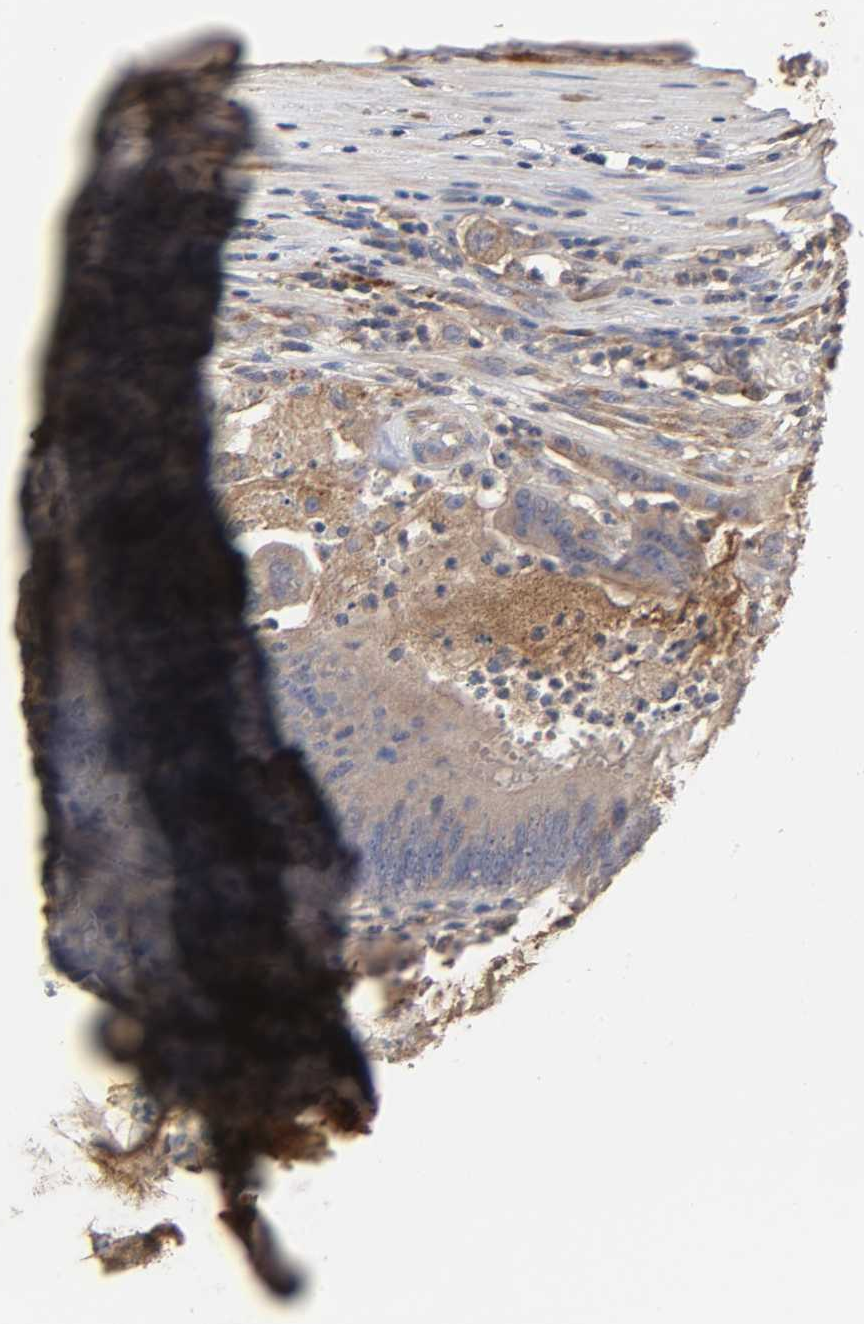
{"staining": {"intensity": "moderate", "quantity": ">75%", "location": "cytoplasmic/membranous"}, "tissue": "colorectal cancer", "cell_type": "Tumor cells", "image_type": "cancer", "snomed": [{"axis": "morphology", "description": "Adenocarcinoma, NOS"}, {"axis": "topography", "description": "Rectum"}], "caption": "A brown stain shows moderate cytoplasmic/membranous expression of a protein in colorectal adenocarcinoma tumor cells.", "gene": "EIF4G2", "patient": {"sex": "female", "age": 66}}